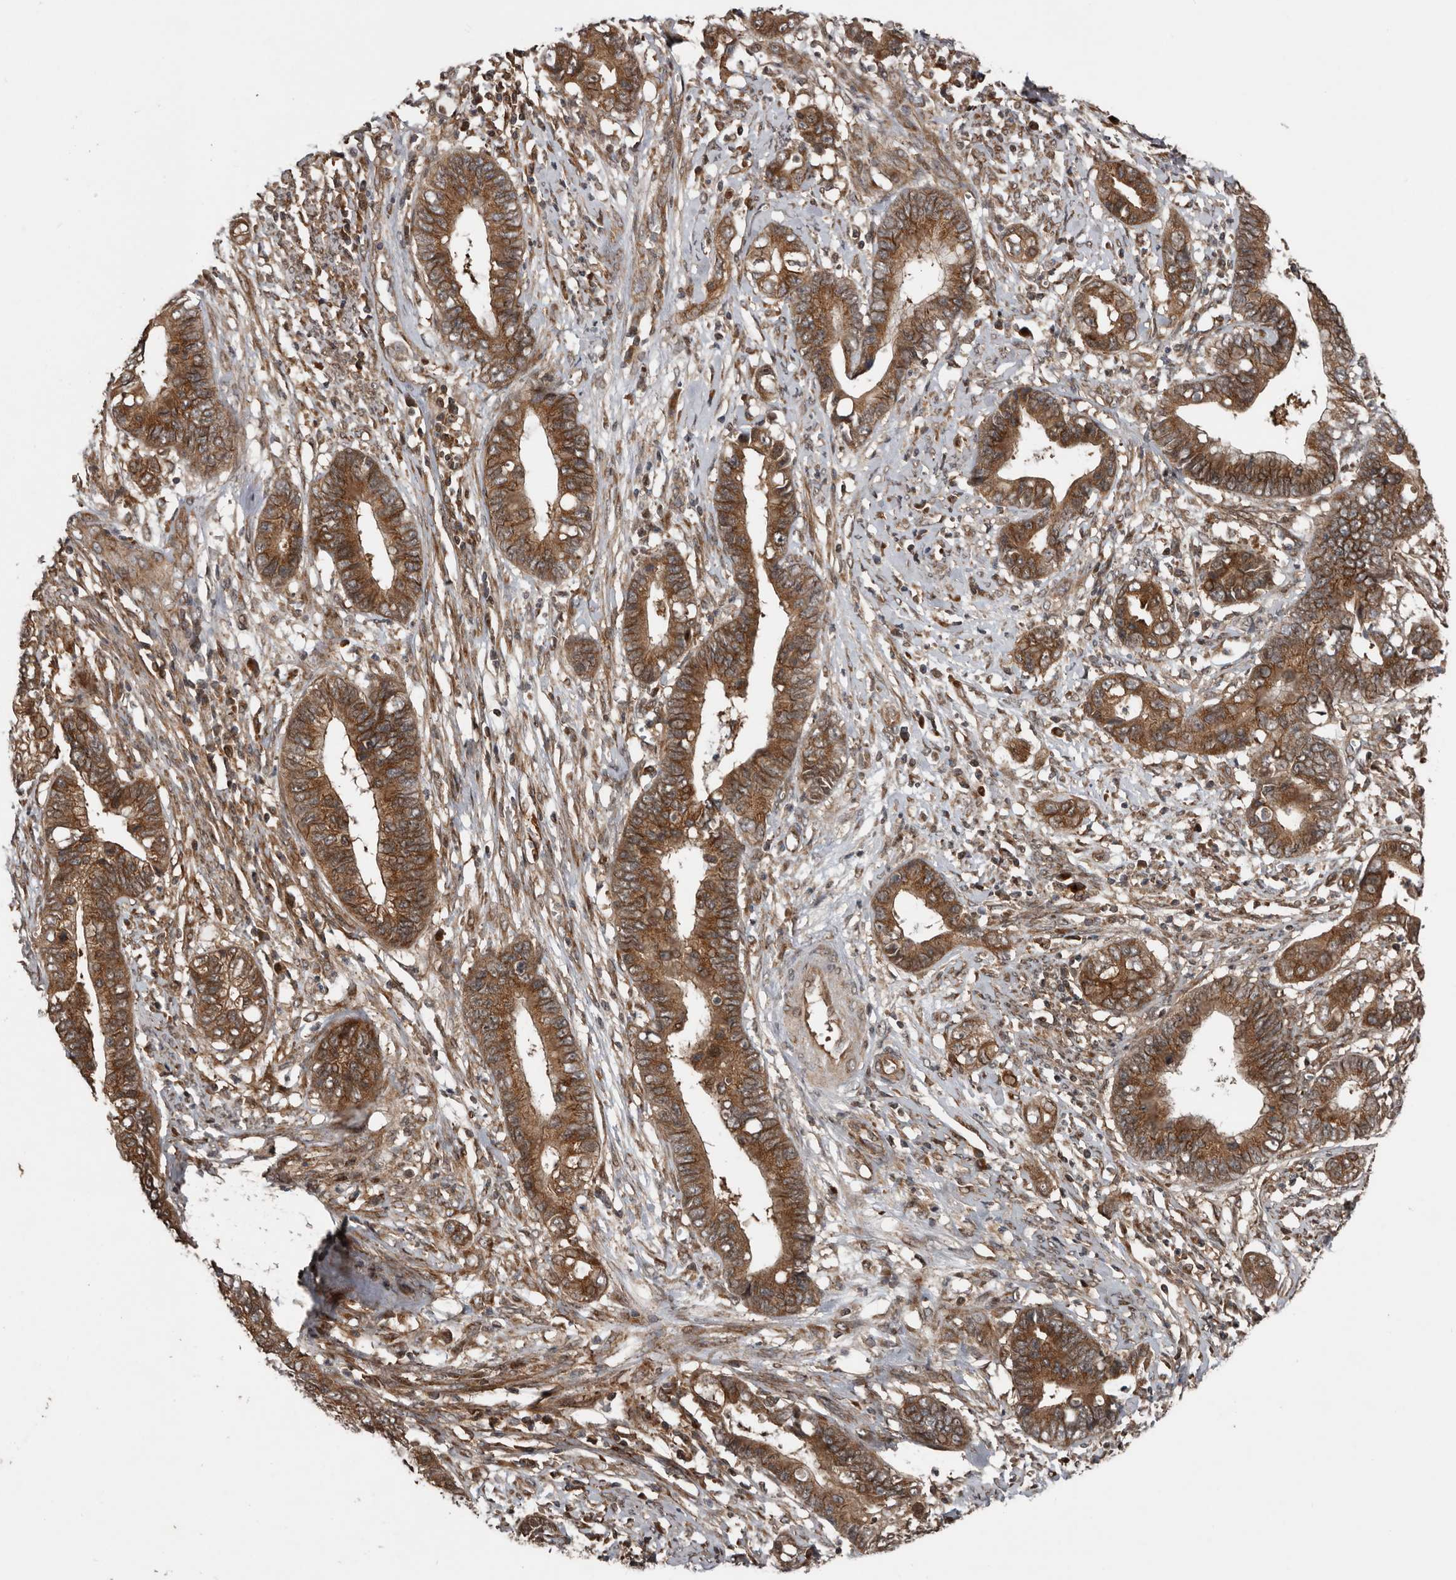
{"staining": {"intensity": "strong", "quantity": ">75%", "location": "cytoplasmic/membranous"}, "tissue": "cervical cancer", "cell_type": "Tumor cells", "image_type": "cancer", "snomed": [{"axis": "morphology", "description": "Adenocarcinoma, NOS"}, {"axis": "topography", "description": "Cervix"}], "caption": "The micrograph demonstrates staining of cervical cancer (adenocarcinoma), revealing strong cytoplasmic/membranous protein expression (brown color) within tumor cells.", "gene": "CCDC190", "patient": {"sex": "female", "age": 44}}